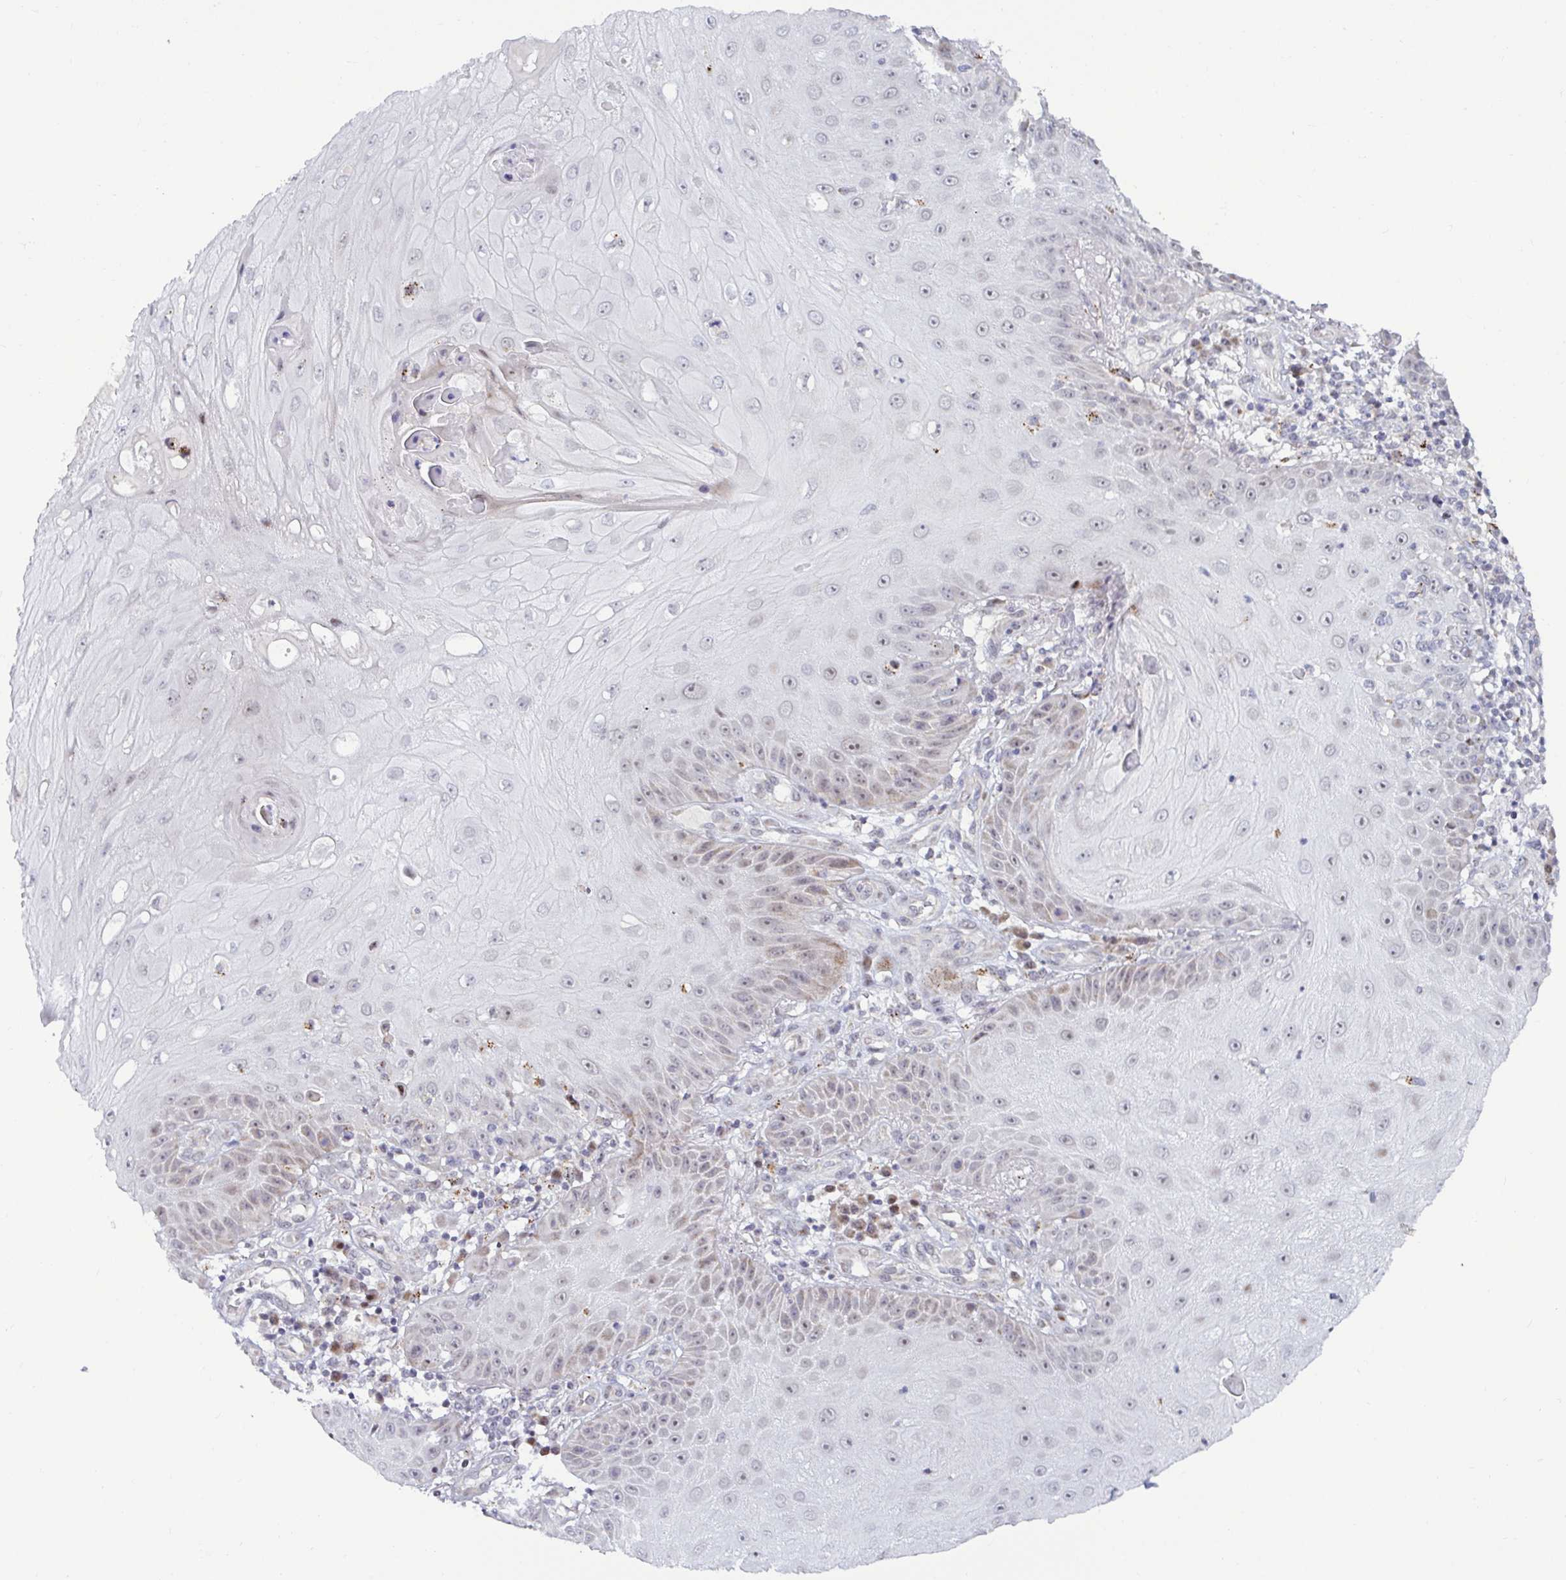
{"staining": {"intensity": "moderate", "quantity": "<25%", "location": "nuclear"}, "tissue": "skin cancer", "cell_type": "Tumor cells", "image_type": "cancer", "snomed": [{"axis": "morphology", "description": "Squamous cell carcinoma, NOS"}, {"axis": "topography", "description": "Skin"}], "caption": "Immunohistochemistry (DAB (3,3'-diaminobenzidine)) staining of human squamous cell carcinoma (skin) demonstrates moderate nuclear protein staining in about <25% of tumor cells. (DAB (3,3'-diaminobenzidine) IHC with brightfield microscopy, high magnification).", "gene": "DZIP1", "patient": {"sex": "male", "age": 70}}